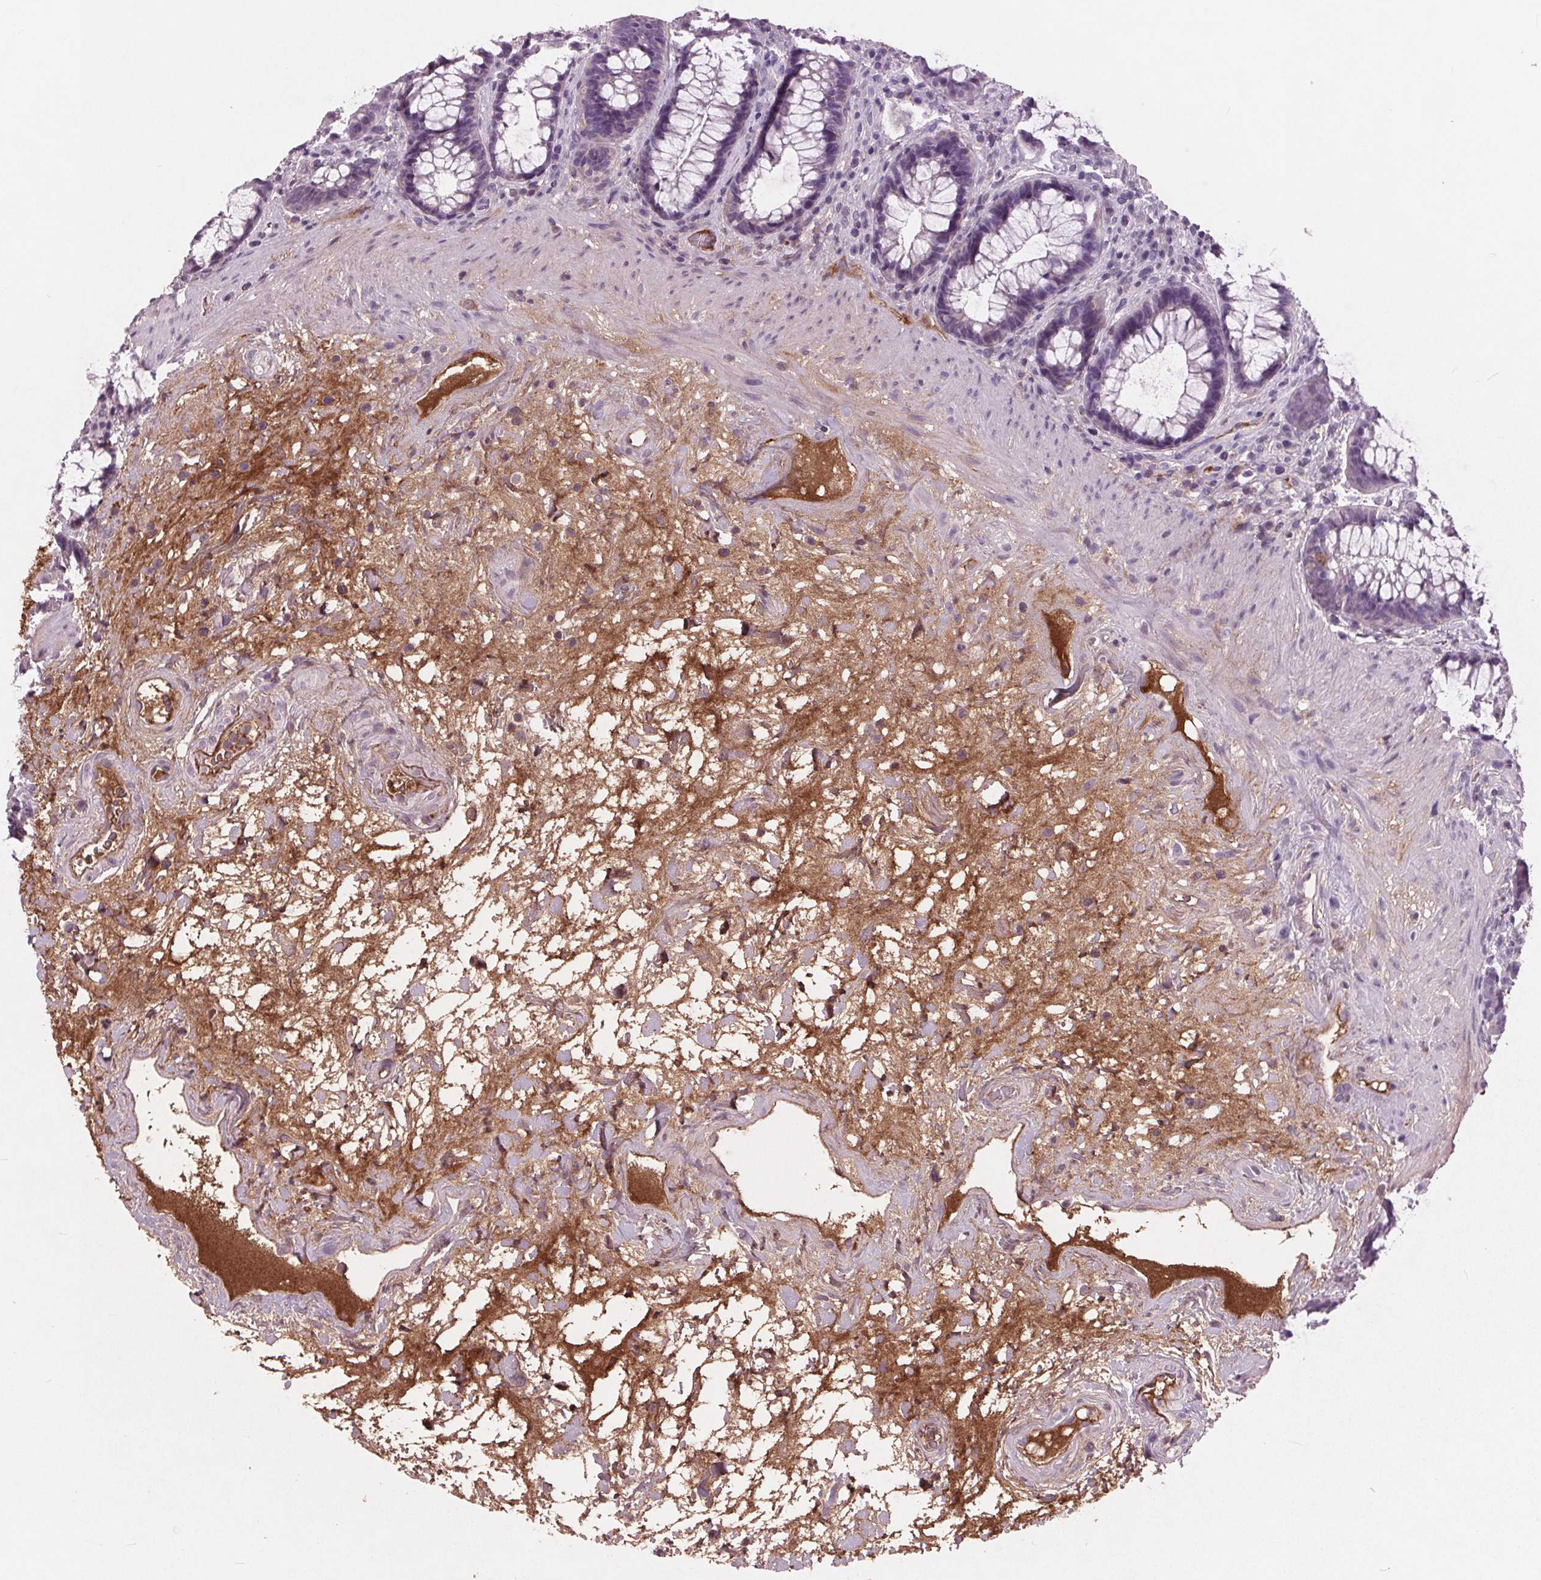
{"staining": {"intensity": "negative", "quantity": "none", "location": "none"}, "tissue": "rectum", "cell_type": "Glandular cells", "image_type": "normal", "snomed": [{"axis": "morphology", "description": "Normal tissue, NOS"}, {"axis": "topography", "description": "Rectum"}], "caption": "The immunohistochemistry histopathology image has no significant staining in glandular cells of rectum.", "gene": "C6", "patient": {"sex": "male", "age": 72}}